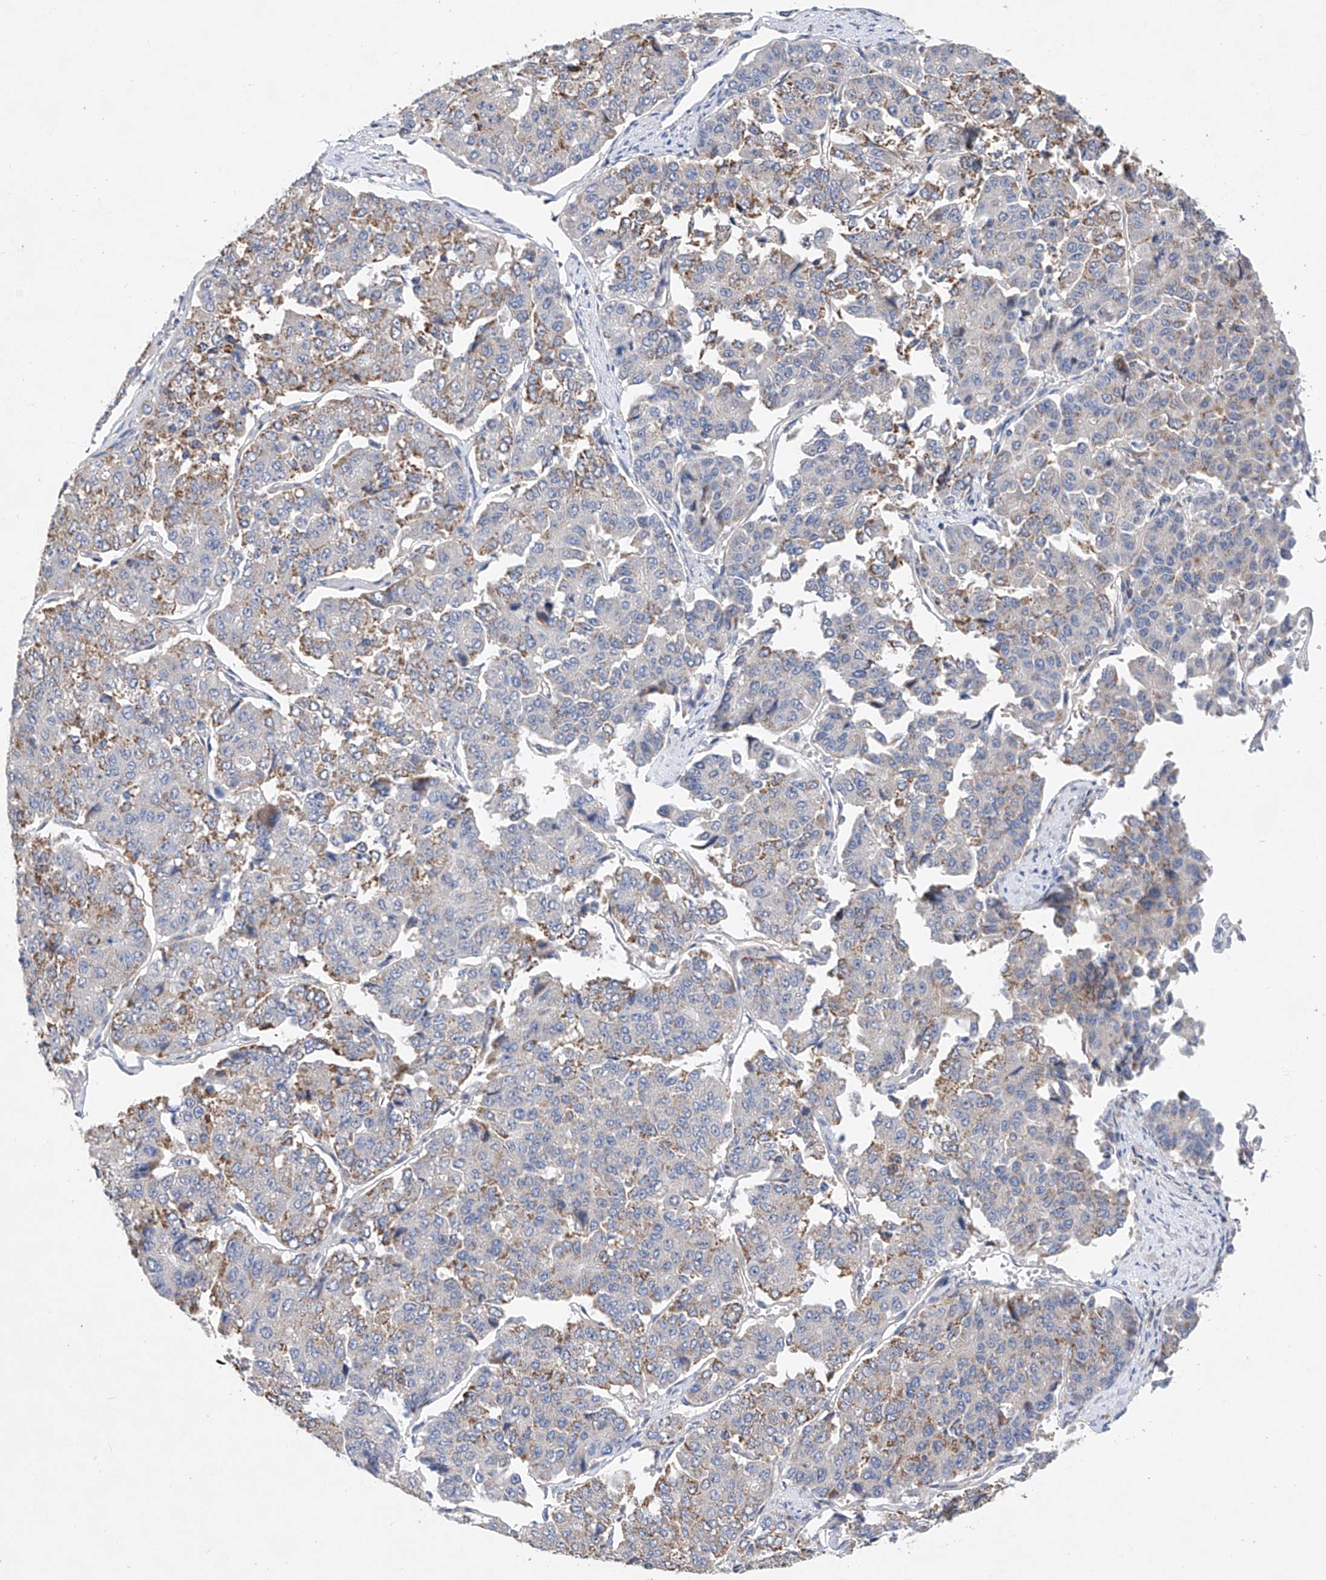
{"staining": {"intensity": "moderate", "quantity": "<25%", "location": "cytoplasmic/membranous"}, "tissue": "pancreatic cancer", "cell_type": "Tumor cells", "image_type": "cancer", "snomed": [{"axis": "morphology", "description": "Adenocarcinoma, NOS"}, {"axis": "topography", "description": "Pancreas"}], "caption": "A low amount of moderate cytoplasmic/membranous positivity is present in about <25% of tumor cells in pancreatic cancer (adenocarcinoma) tissue.", "gene": "AMD1", "patient": {"sex": "male", "age": 50}}